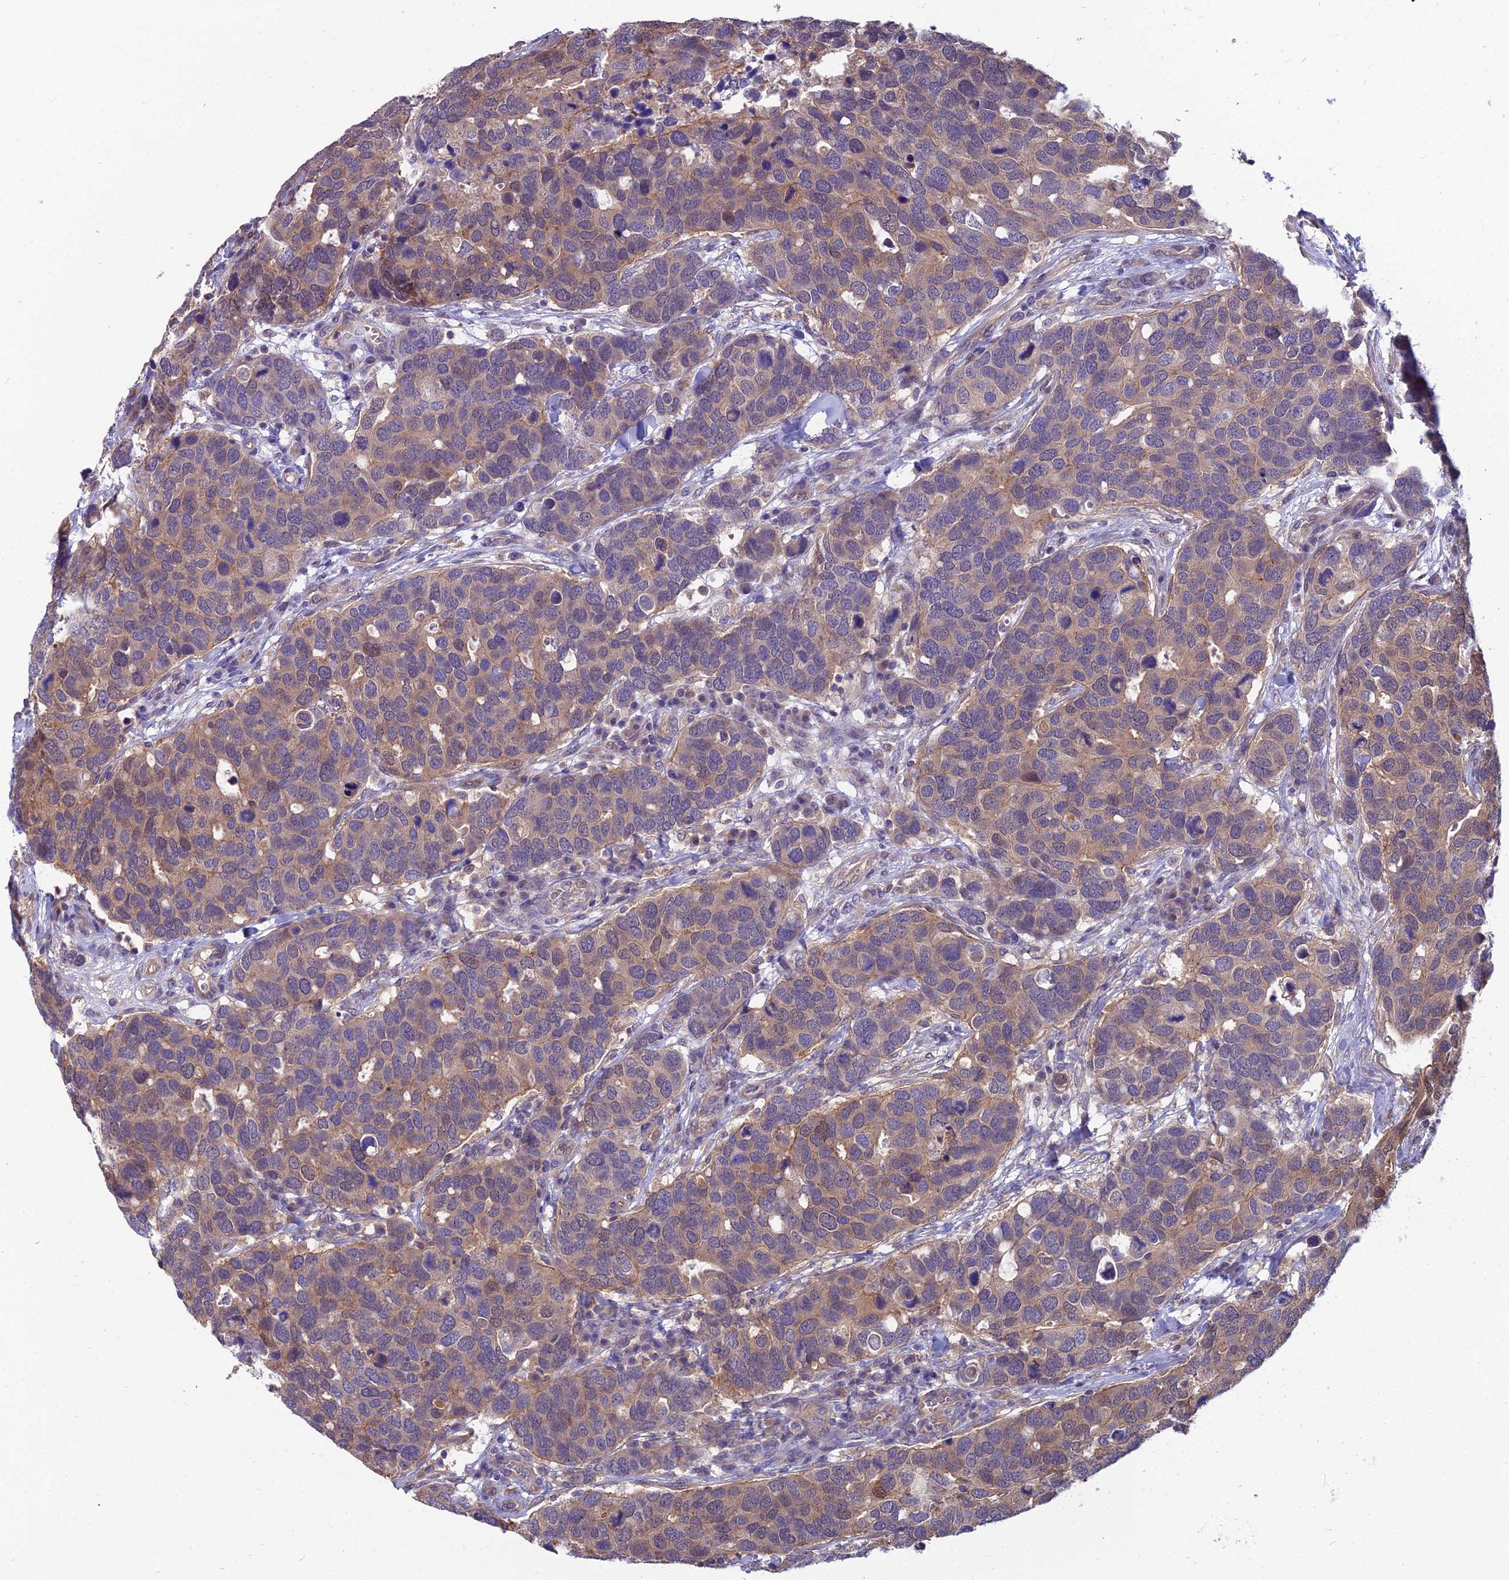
{"staining": {"intensity": "weak", "quantity": "25%-75%", "location": "cytoplasmic/membranous"}, "tissue": "breast cancer", "cell_type": "Tumor cells", "image_type": "cancer", "snomed": [{"axis": "morphology", "description": "Duct carcinoma"}, {"axis": "topography", "description": "Breast"}], "caption": "Infiltrating ductal carcinoma (breast) stained with DAB immunohistochemistry reveals low levels of weak cytoplasmic/membranous positivity in about 25%-75% of tumor cells.", "gene": "MVD", "patient": {"sex": "female", "age": 83}}